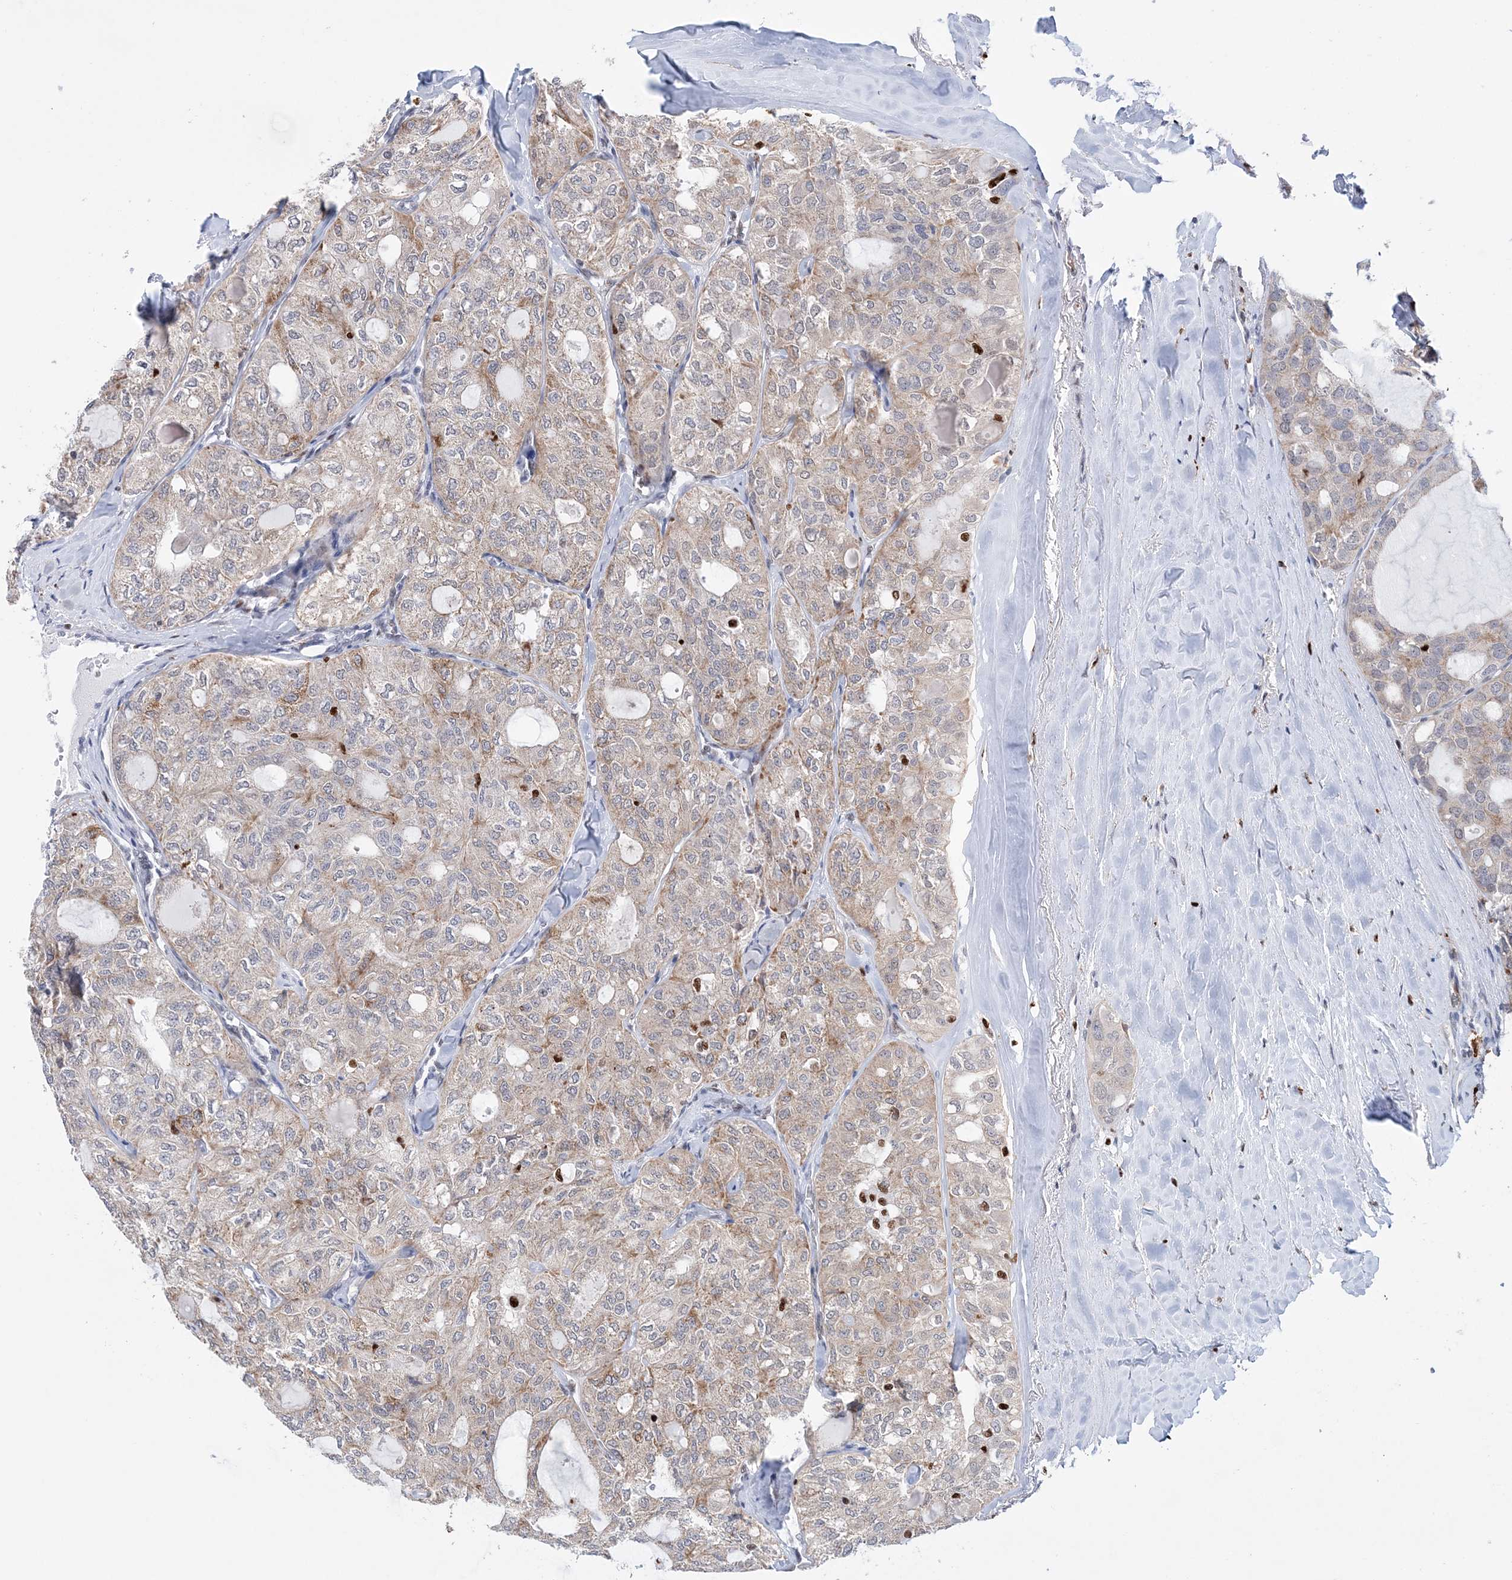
{"staining": {"intensity": "weak", "quantity": "25%-75%", "location": "cytoplasmic/membranous"}, "tissue": "thyroid cancer", "cell_type": "Tumor cells", "image_type": "cancer", "snomed": [{"axis": "morphology", "description": "Follicular adenoma carcinoma, NOS"}, {"axis": "topography", "description": "Thyroid gland"}], "caption": "Approximately 25%-75% of tumor cells in follicular adenoma carcinoma (thyroid) exhibit weak cytoplasmic/membranous protein staining as visualized by brown immunohistochemical staining.", "gene": "NIT2", "patient": {"sex": "male", "age": 75}}